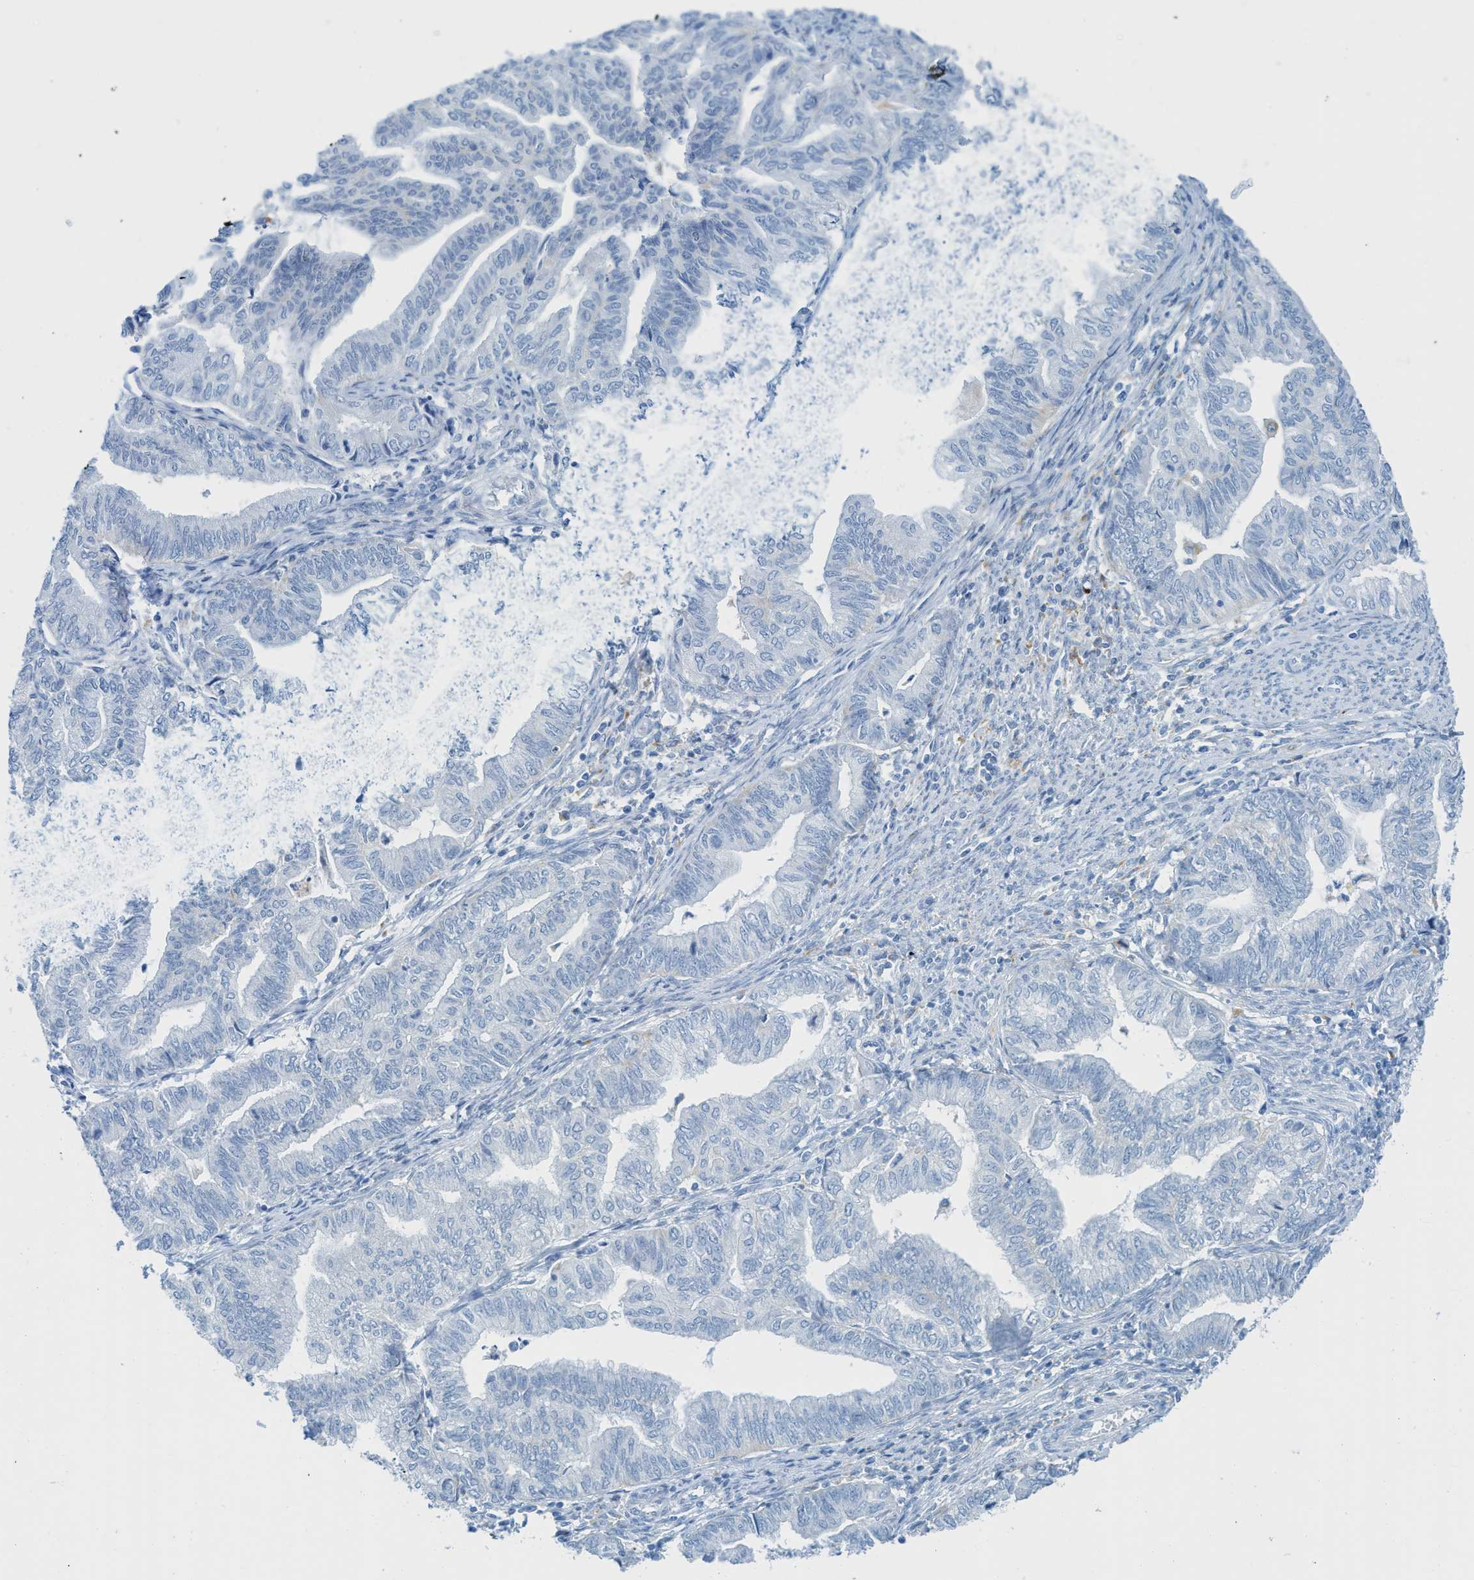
{"staining": {"intensity": "negative", "quantity": "none", "location": "none"}, "tissue": "endometrial cancer", "cell_type": "Tumor cells", "image_type": "cancer", "snomed": [{"axis": "morphology", "description": "Adenocarcinoma, NOS"}, {"axis": "topography", "description": "Endometrium"}], "caption": "High power microscopy image of an immunohistochemistry (IHC) micrograph of endometrial cancer, revealing no significant positivity in tumor cells.", "gene": "C21orf62", "patient": {"sex": "female", "age": 79}}